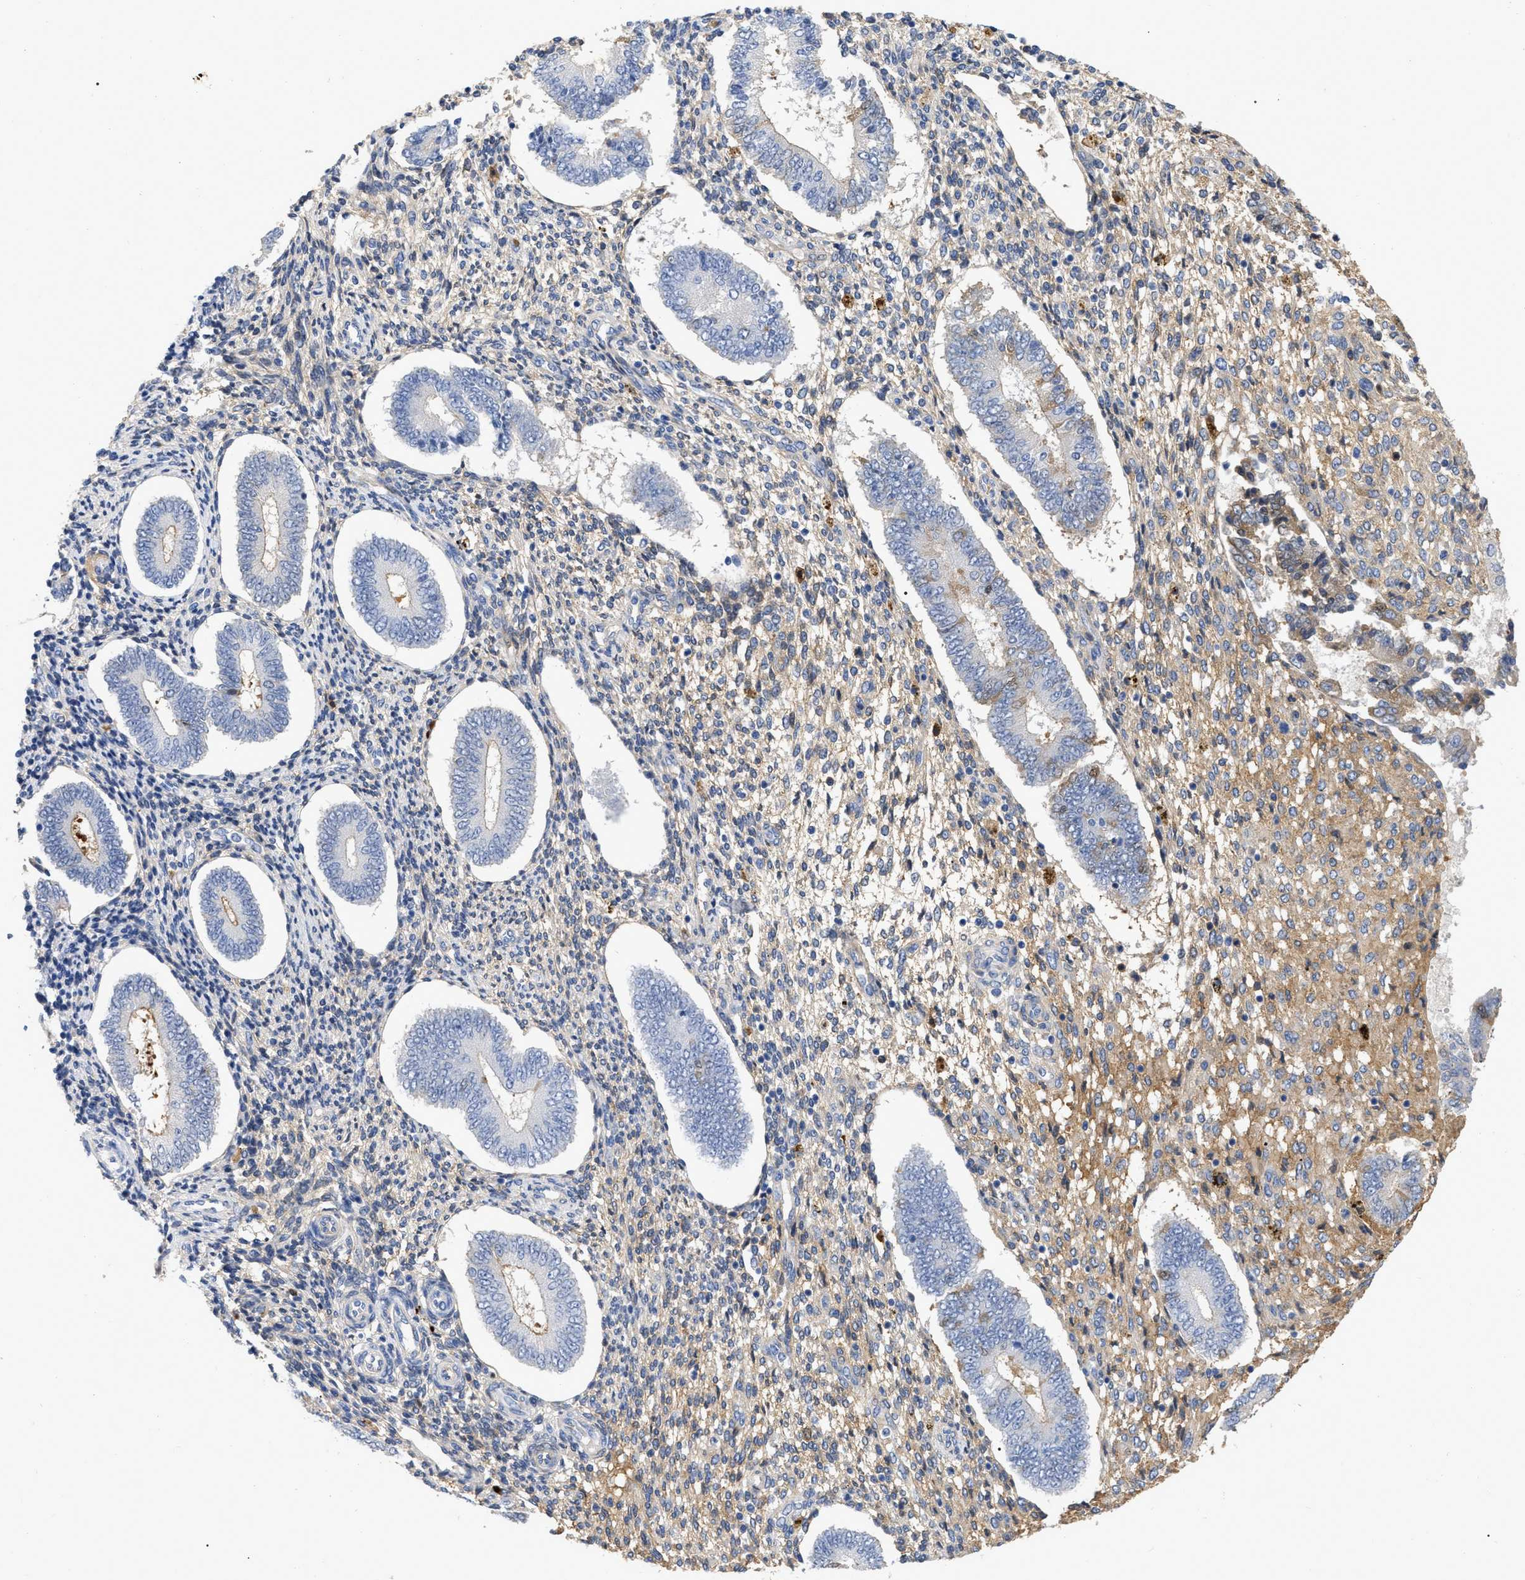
{"staining": {"intensity": "moderate", "quantity": "<25%", "location": "cytoplasmic/membranous"}, "tissue": "endometrium", "cell_type": "Cells in endometrial stroma", "image_type": "normal", "snomed": [{"axis": "morphology", "description": "Normal tissue, NOS"}, {"axis": "topography", "description": "Endometrium"}], "caption": "Cells in endometrial stroma demonstrate moderate cytoplasmic/membranous staining in approximately <25% of cells in benign endometrium.", "gene": "IGHV5", "patient": {"sex": "female", "age": 42}}